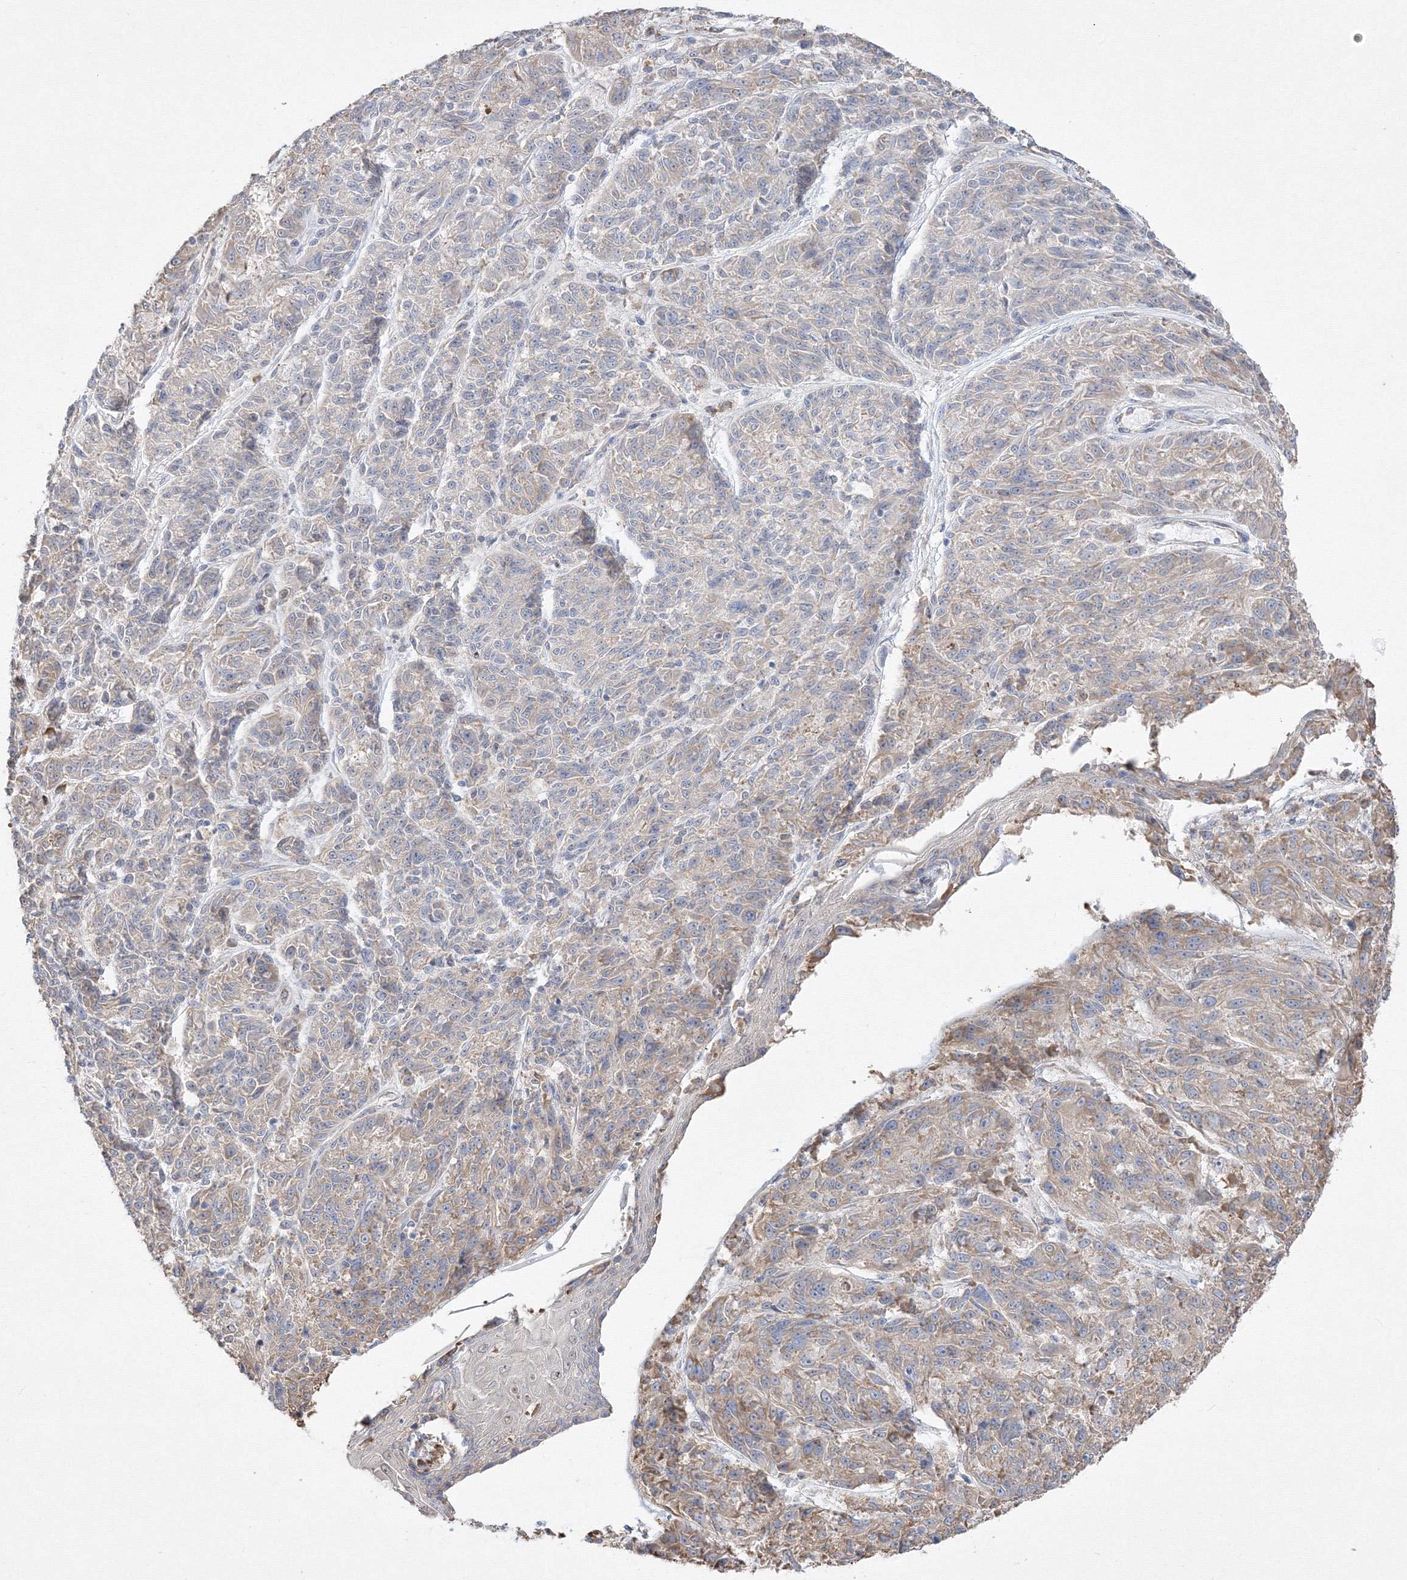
{"staining": {"intensity": "weak", "quantity": "25%-75%", "location": "cytoplasmic/membranous"}, "tissue": "melanoma", "cell_type": "Tumor cells", "image_type": "cancer", "snomed": [{"axis": "morphology", "description": "Malignant melanoma, NOS"}, {"axis": "topography", "description": "Skin"}], "caption": "About 25%-75% of tumor cells in melanoma exhibit weak cytoplasmic/membranous protein expression as visualized by brown immunohistochemical staining.", "gene": "FBXL8", "patient": {"sex": "male", "age": 53}}